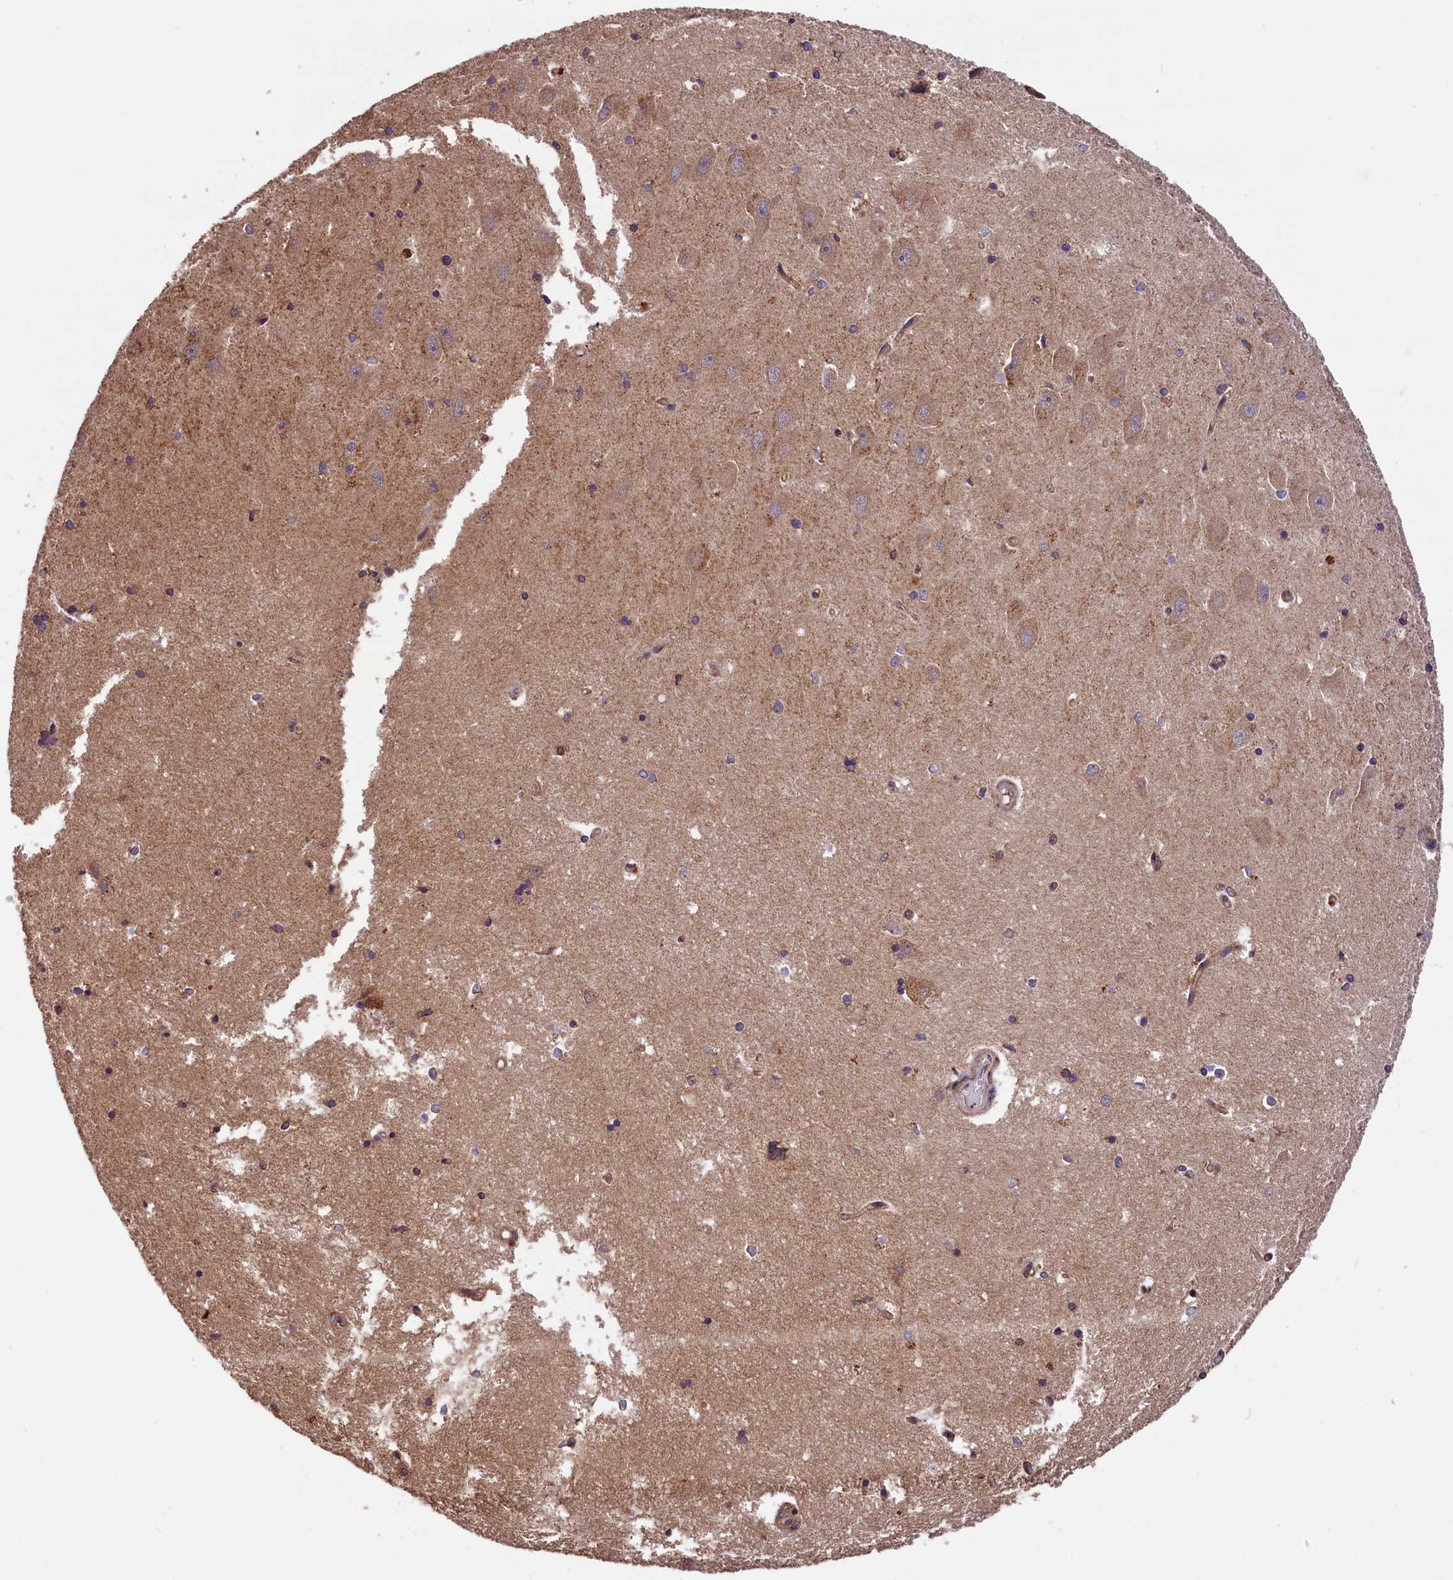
{"staining": {"intensity": "moderate", "quantity": "<25%", "location": "cytoplasmic/membranous"}, "tissue": "hippocampus", "cell_type": "Glial cells", "image_type": "normal", "snomed": [{"axis": "morphology", "description": "Normal tissue, NOS"}, {"axis": "topography", "description": "Hippocampus"}], "caption": "Immunohistochemical staining of benign hippocampus reveals low levels of moderate cytoplasmic/membranous staining in approximately <25% of glial cells.", "gene": "IST1", "patient": {"sex": "male", "age": 45}}